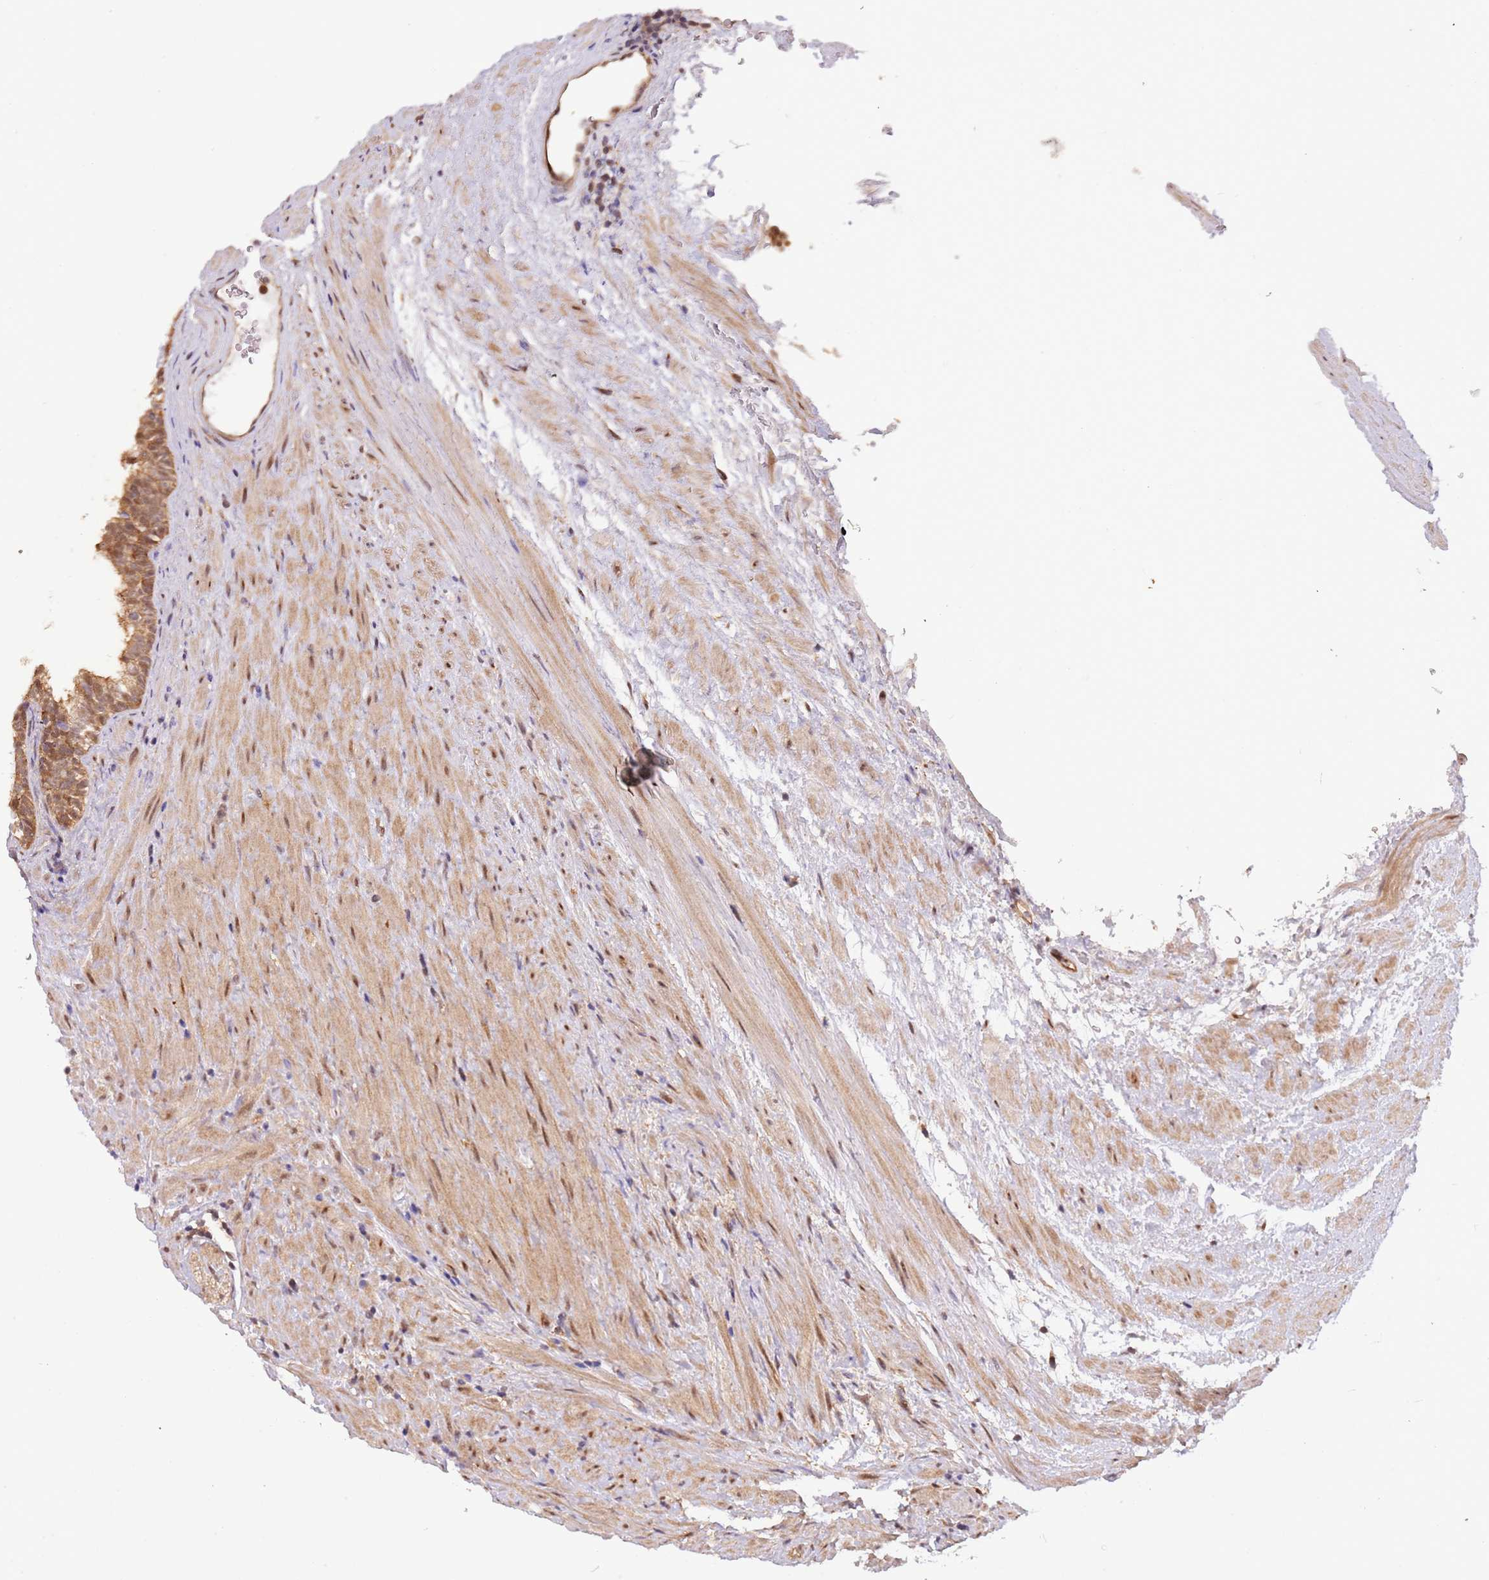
{"staining": {"intensity": "strong", "quantity": ">75%", "location": "cytoplasmic/membranous,nuclear"}, "tissue": "prostate", "cell_type": "Glandular cells", "image_type": "normal", "snomed": [{"axis": "morphology", "description": "Normal tissue, NOS"}, {"axis": "topography", "description": "Prostate"}], "caption": "Unremarkable prostate reveals strong cytoplasmic/membranous,nuclear positivity in approximately >75% of glandular cells, visualized by immunohistochemistry.", "gene": "PLSCR5", "patient": {"sex": "male", "age": 76}}